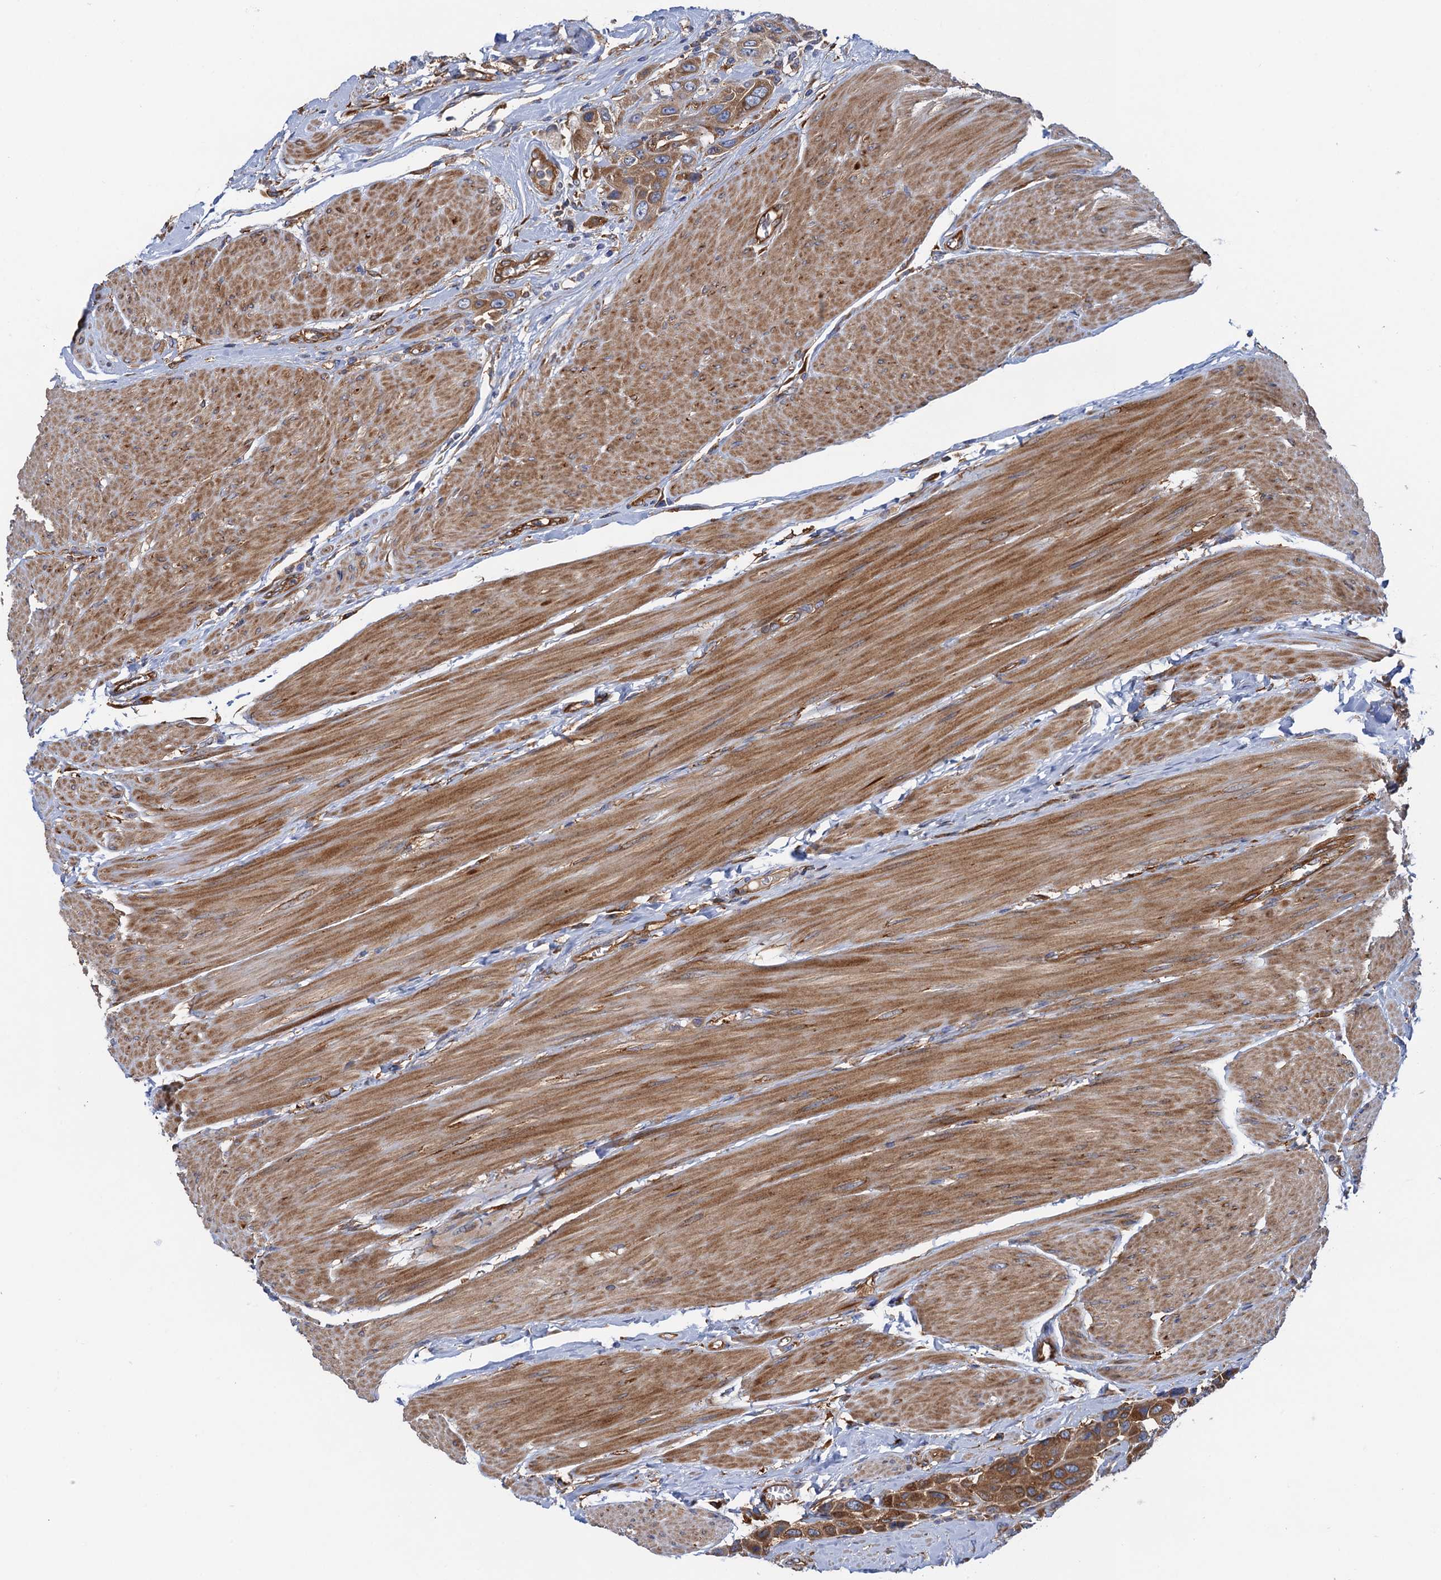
{"staining": {"intensity": "moderate", "quantity": ">75%", "location": "cytoplasmic/membranous"}, "tissue": "urothelial cancer", "cell_type": "Tumor cells", "image_type": "cancer", "snomed": [{"axis": "morphology", "description": "Urothelial carcinoma, High grade"}, {"axis": "topography", "description": "Urinary bladder"}], "caption": "A brown stain highlights moderate cytoplasmic/membranous expression of a protein in urothelial cancer tumor cells. Immunohistochemistry (ihc) stains the protein in brown and the nuclei are stained blue.", "gene": "MRPL48", "patient": {"sex": "male", "age": 50}}